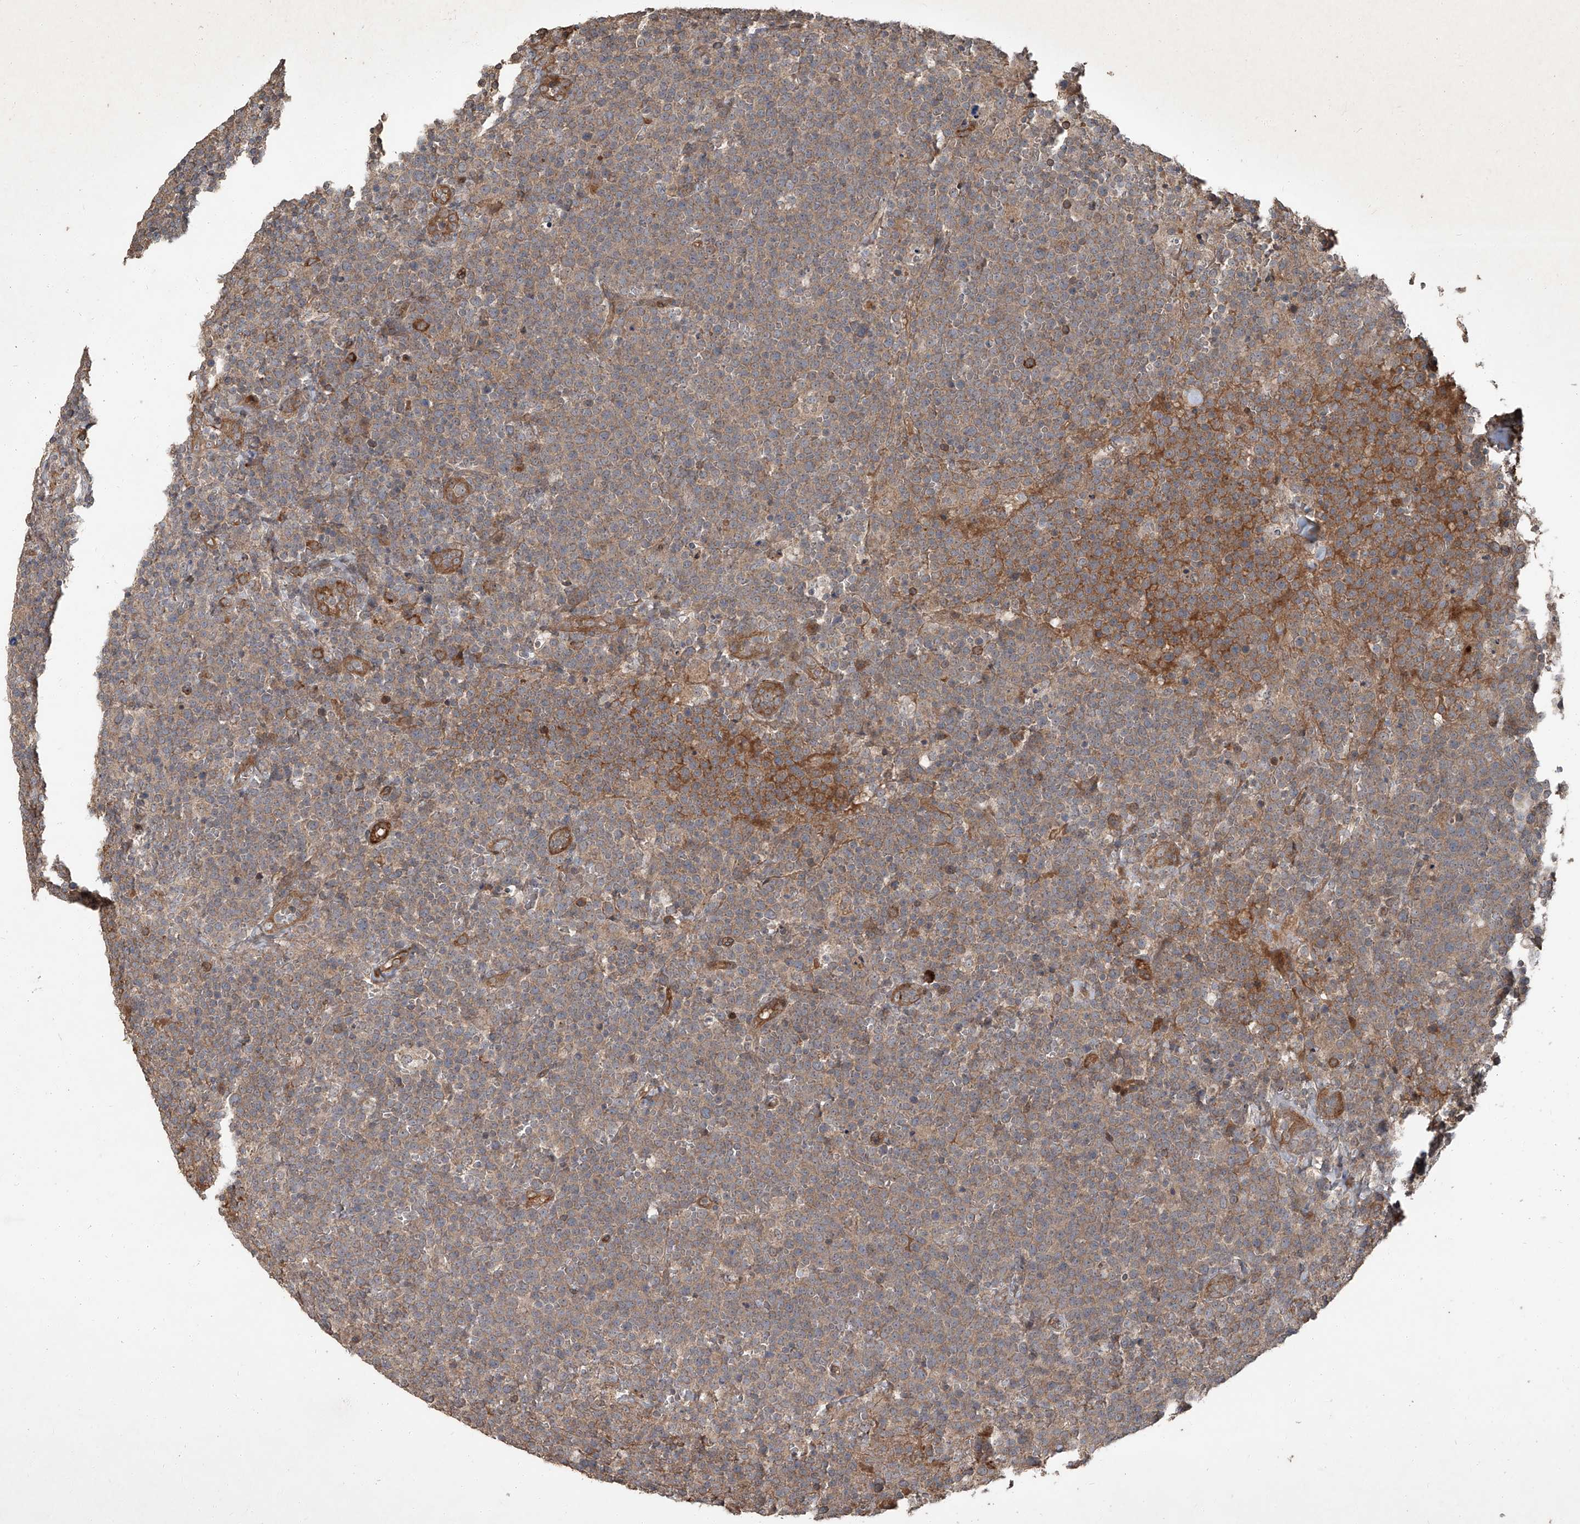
{"staining": {"intensity": "moderate", "quantity": ">75%", "location": "cytoplasmic/membranous"}, "tissue": "lymphoma", "cell_type": "Tumor cells", "image_type": "cancer", "snomed": [{"axis": "morphology", "description": "Malignant lymphoma, non-Hodgkin's type, High grade"}, {"axis": "topography", "description": "Lymph node"}], "caption": "Malignant lymphoma, non-Hodgkin's type (high-grade) stained with DAB (3,3'-diaminobenzidine) IHC exhibits medium levels of moderate cytoplasmic/membranous expression in approximately >75% of tumor cells.", "gene": "CCN1", "patient": {"sex": "male", "age": 61}}